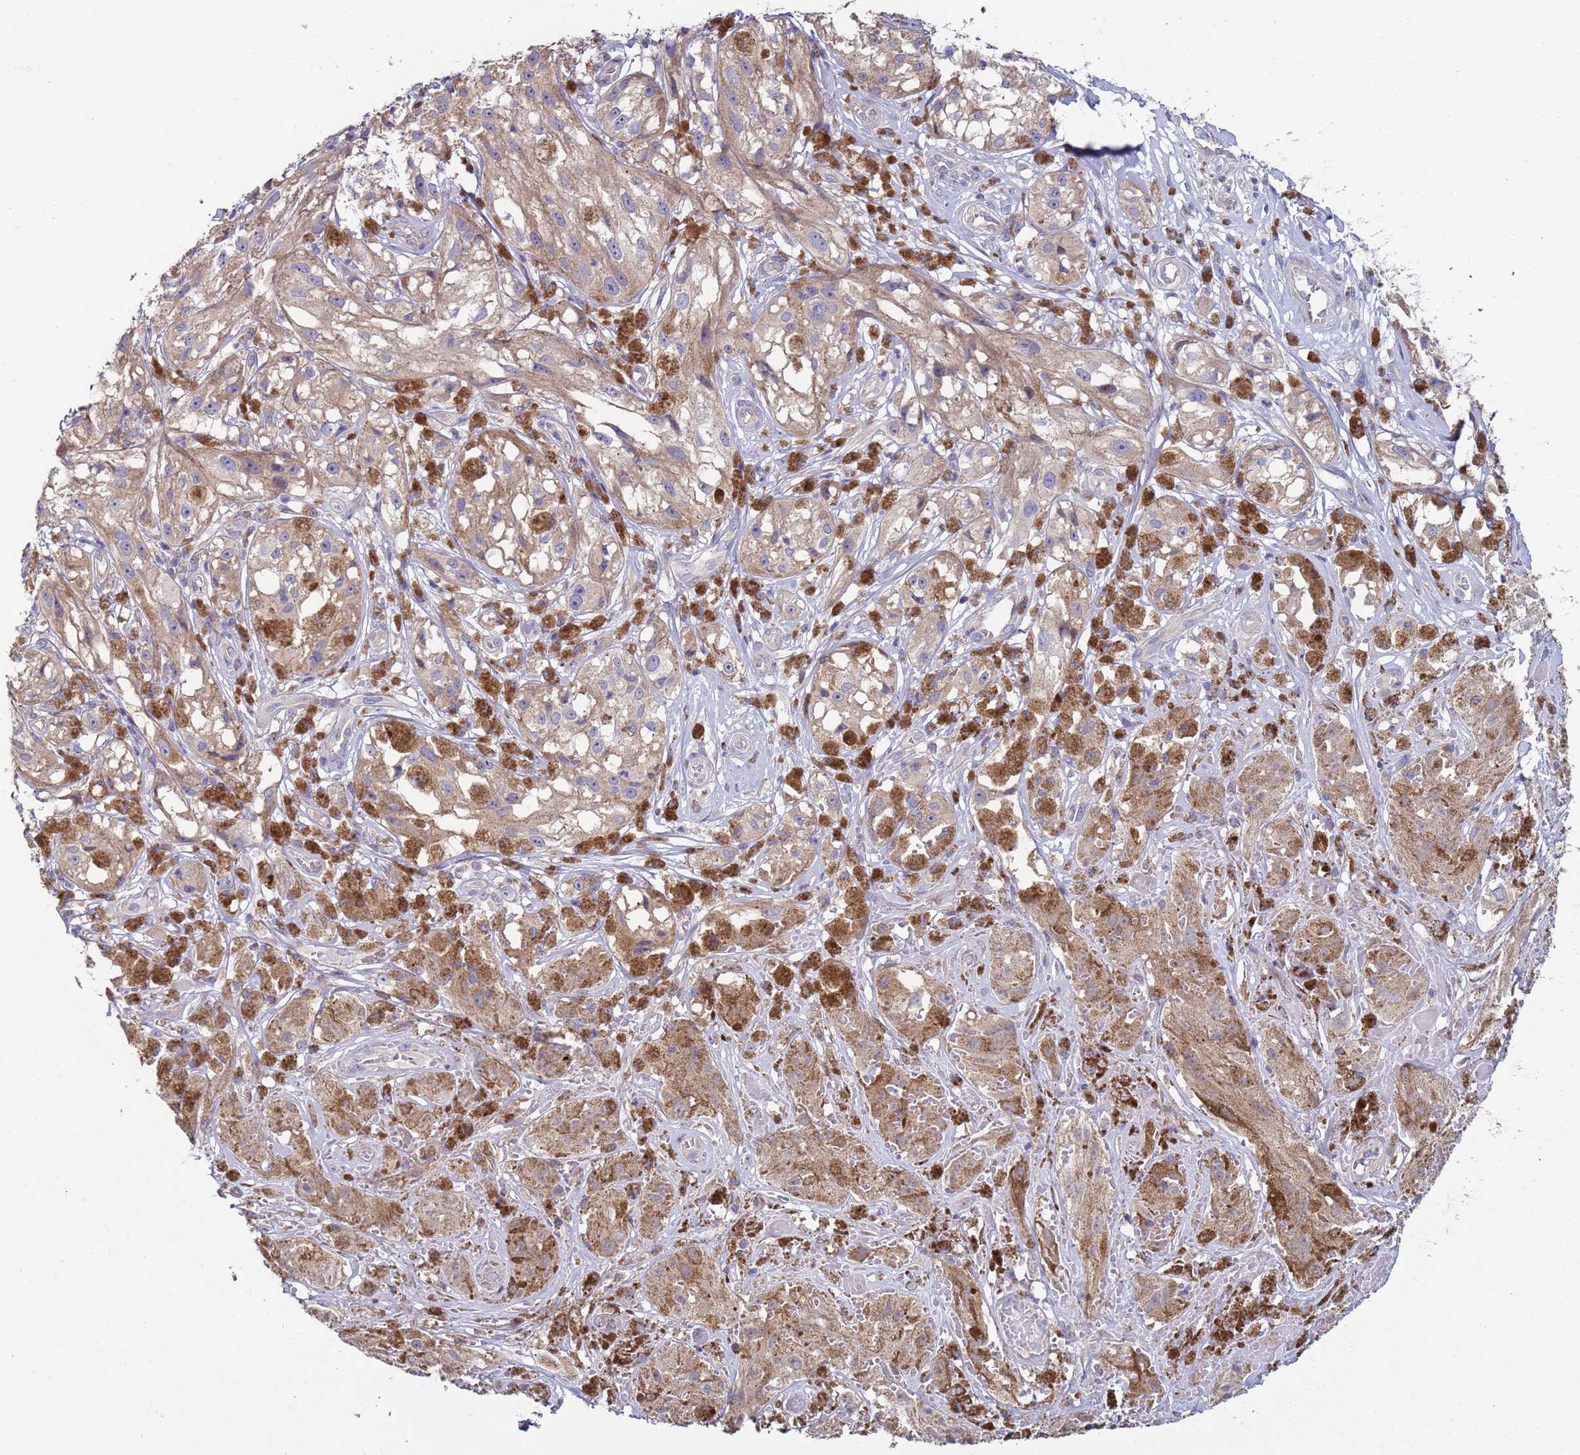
{"staining": {"intensity": "weak", "quantity": "25%-75%", "location": "cytoplasmic/membranous"}, "tissue": "melanoma", "cell_type": "Tumor cells", "image_type": "cancer", "snomed": [{"axis": "morphology", "description": "Malignant melanoma, NOS"}, {"axis": "topography", "description": "Skin"}], "caption": "IHC micrograph of human malignant melanoma stained for a protein (brown), which exhibits low levels of weak cytoplasmic/membranous expression in approximately 25%-75% of tumor cells.", "gene": "DIP2B", "patient": {"sex": "male", "age": 88}}